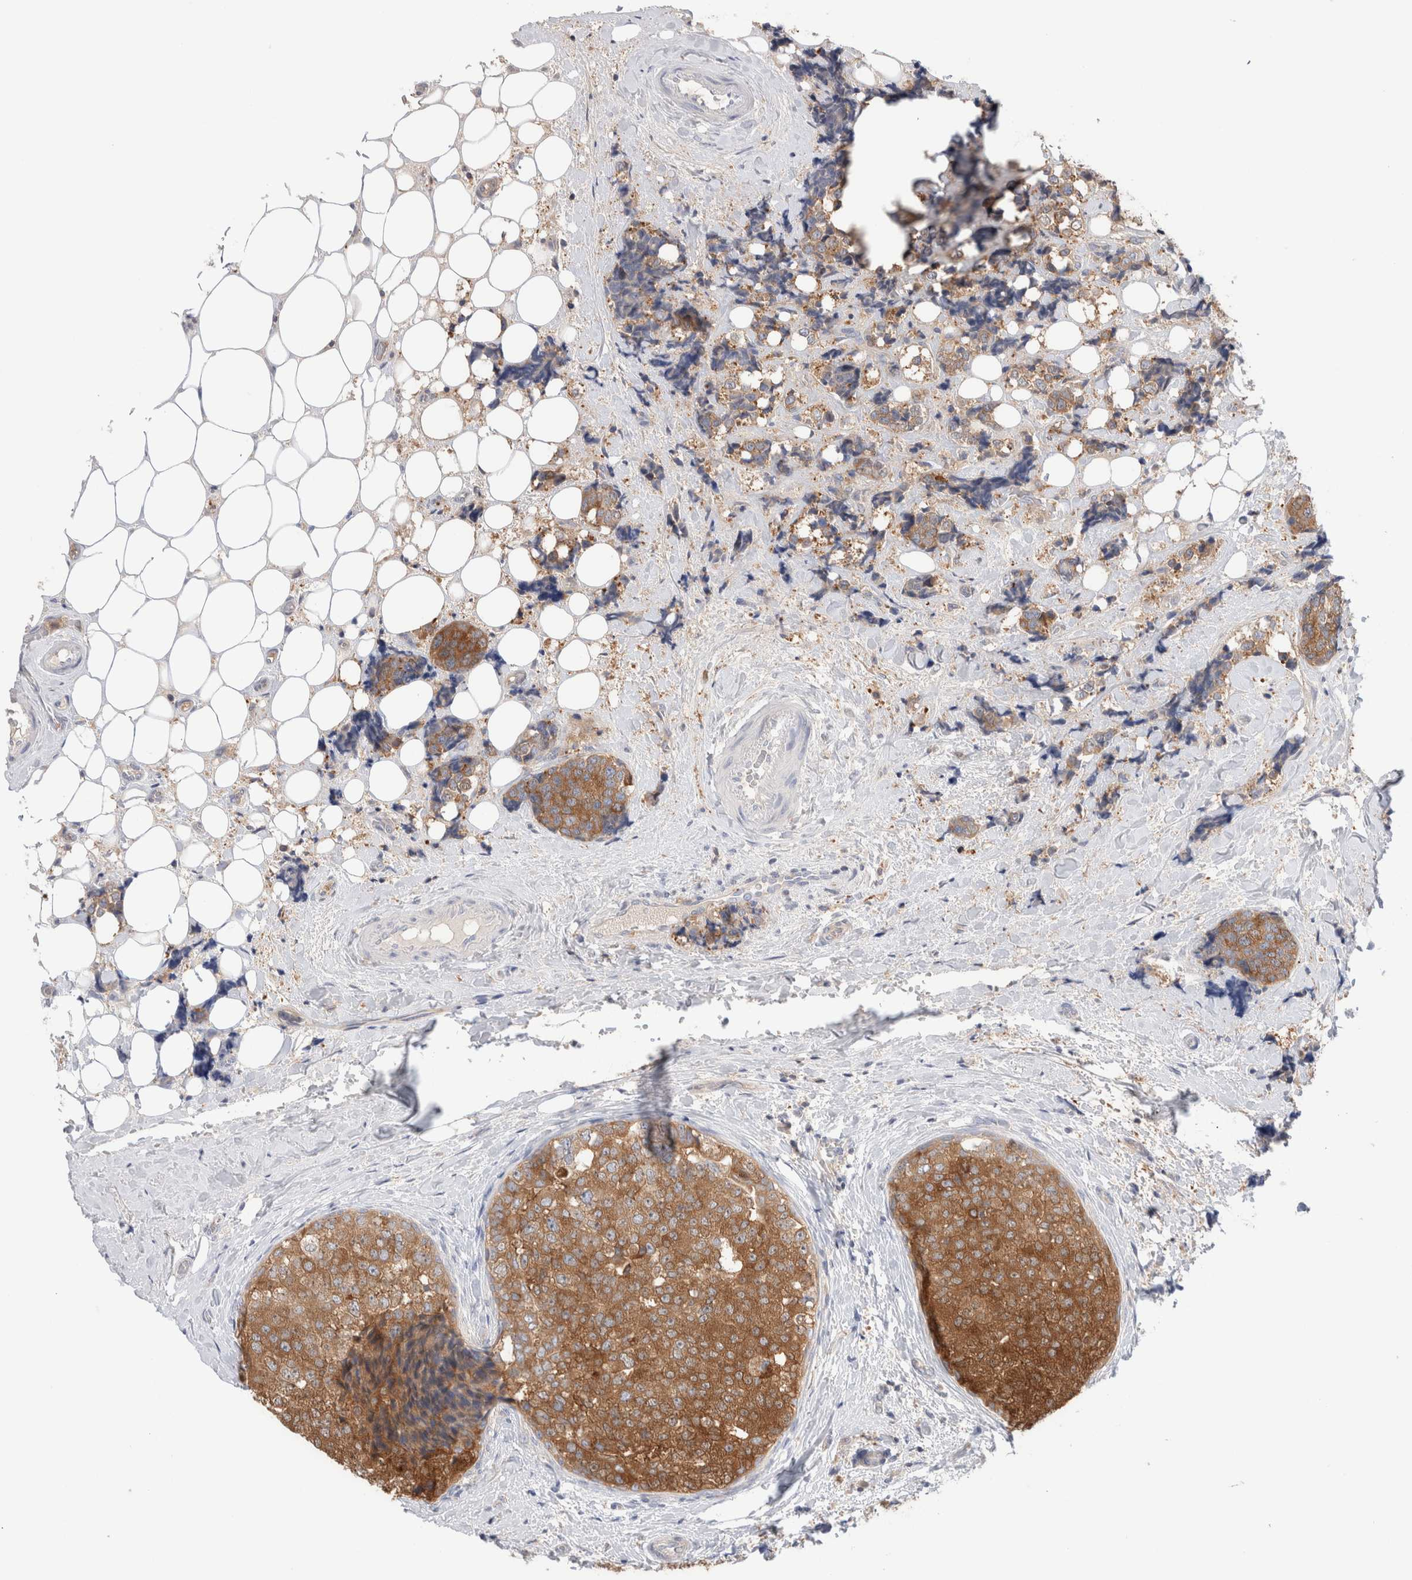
{"staining": {"intensity": "strong", "quantity": ">75%", "location": "cytoplasmic/membranous"}, "tissue": "breast cancer", "cell_type": "Tumor cells", "image_type": "cancer", "snomed": [{"axis": "morphology", "description": "Normal tissue, NOS"}, {"axis": "morphology", "description": "Duct carcinoma"}, {"axis": "topography", "description": "Breast"}], "caption": "Protein expression analysis of breast invasive ductal carcinoma exhibits strong cytoplasmic/membranous expression in approximately >75% of tumor cells.", "gene": "KLHL14", "patient": {"sex": "female", "age": 43}}